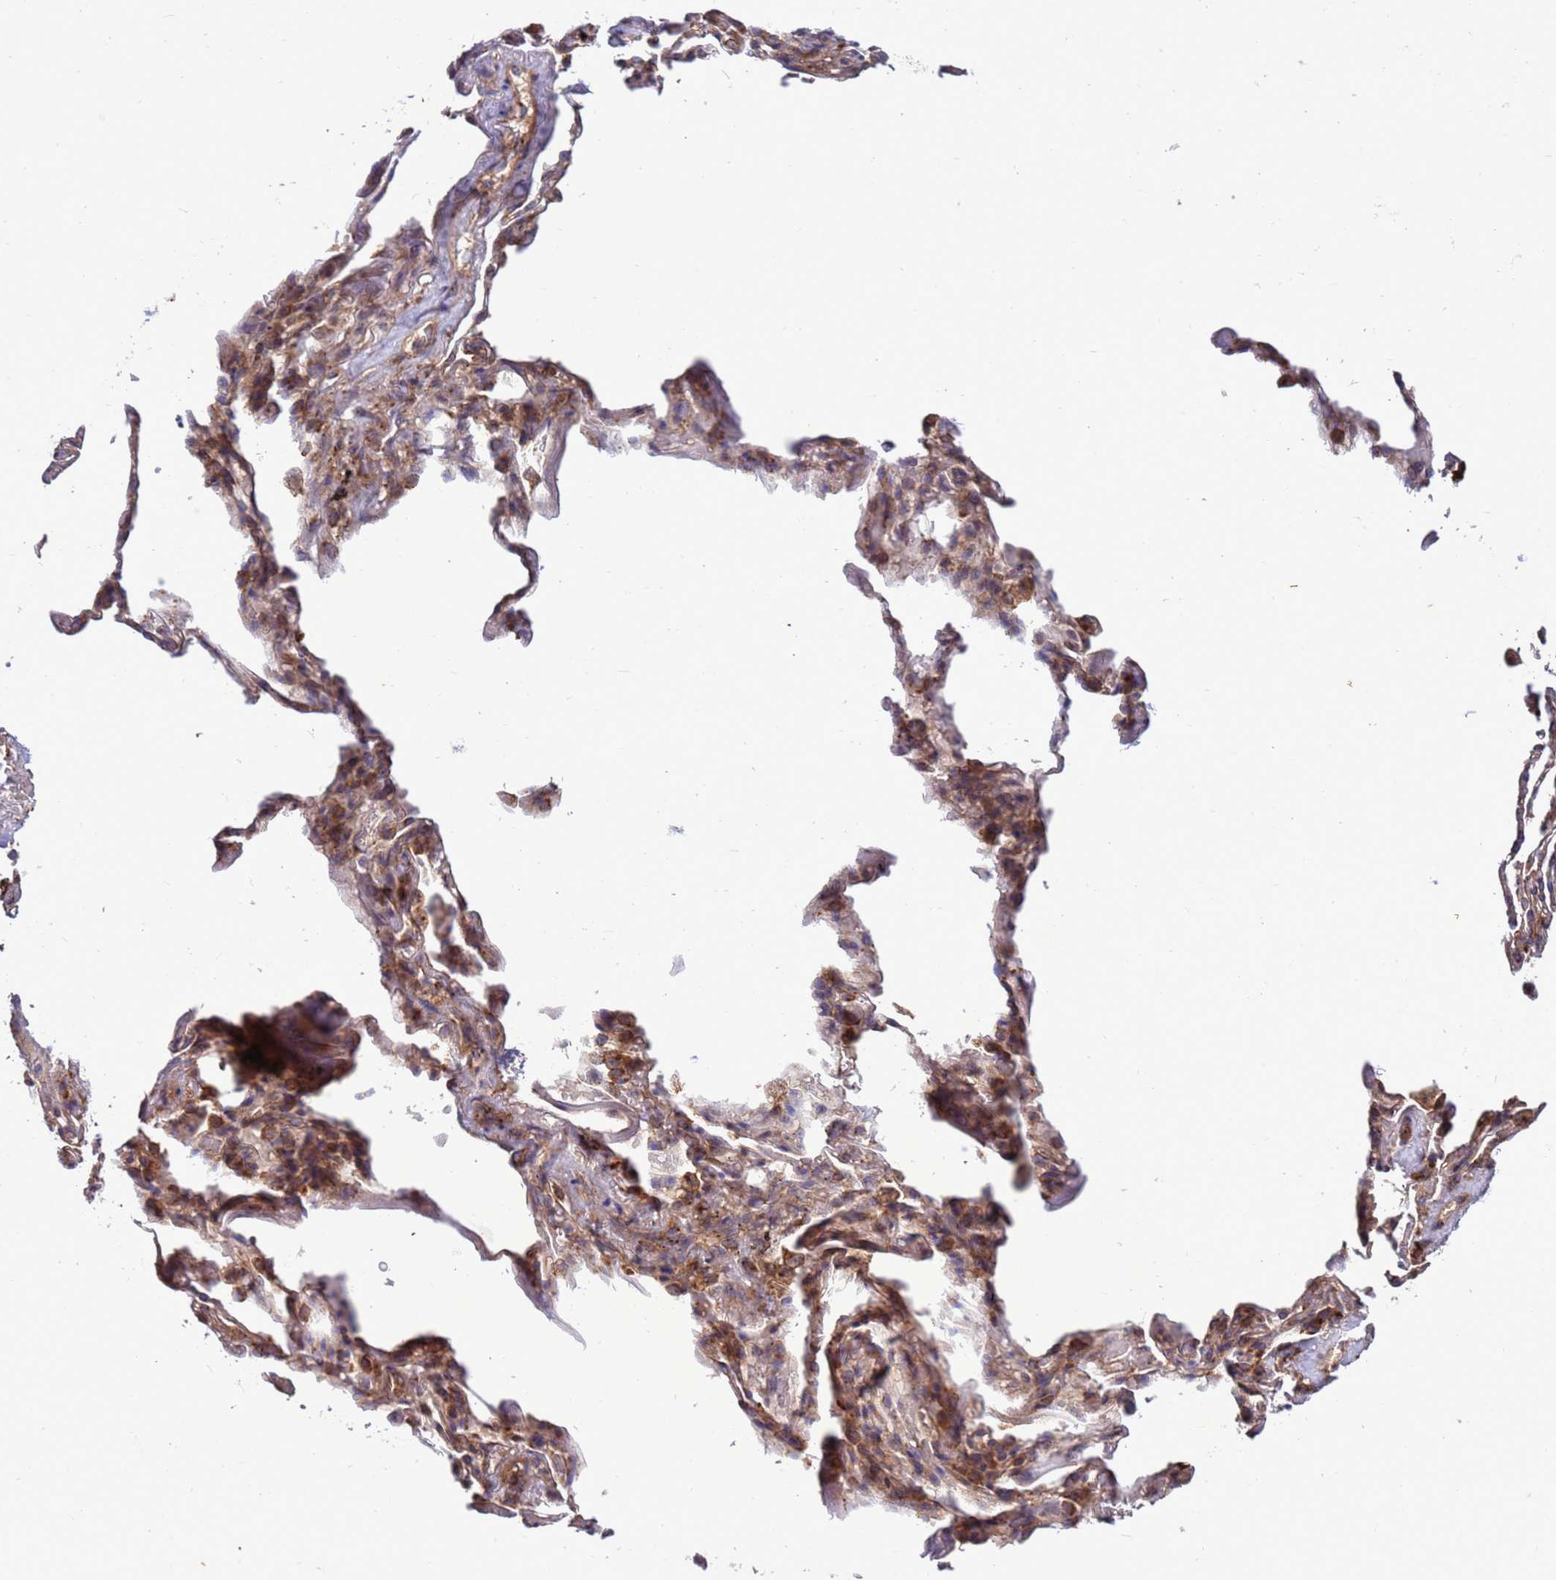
{"staining": {"intensity": "negative", "quantity": "none", "location": "none"}, "tissue": "adipose tissue", "cell_type": "Adipocytes", "image_type": "normal", "snomed": [{"axis": "morphology", "description": "Normal tissue, NOS"}, {"axis": "topography", "description": "Lymph node"}, {"axis": "topography", "description": "Bronchus"}], "caption": "Micrograph shows no protein positivity in adipocytes of normal adipose tissue.", "gene": "ZC3HAV1", "patient": {"sex": "male", "age": 63}}